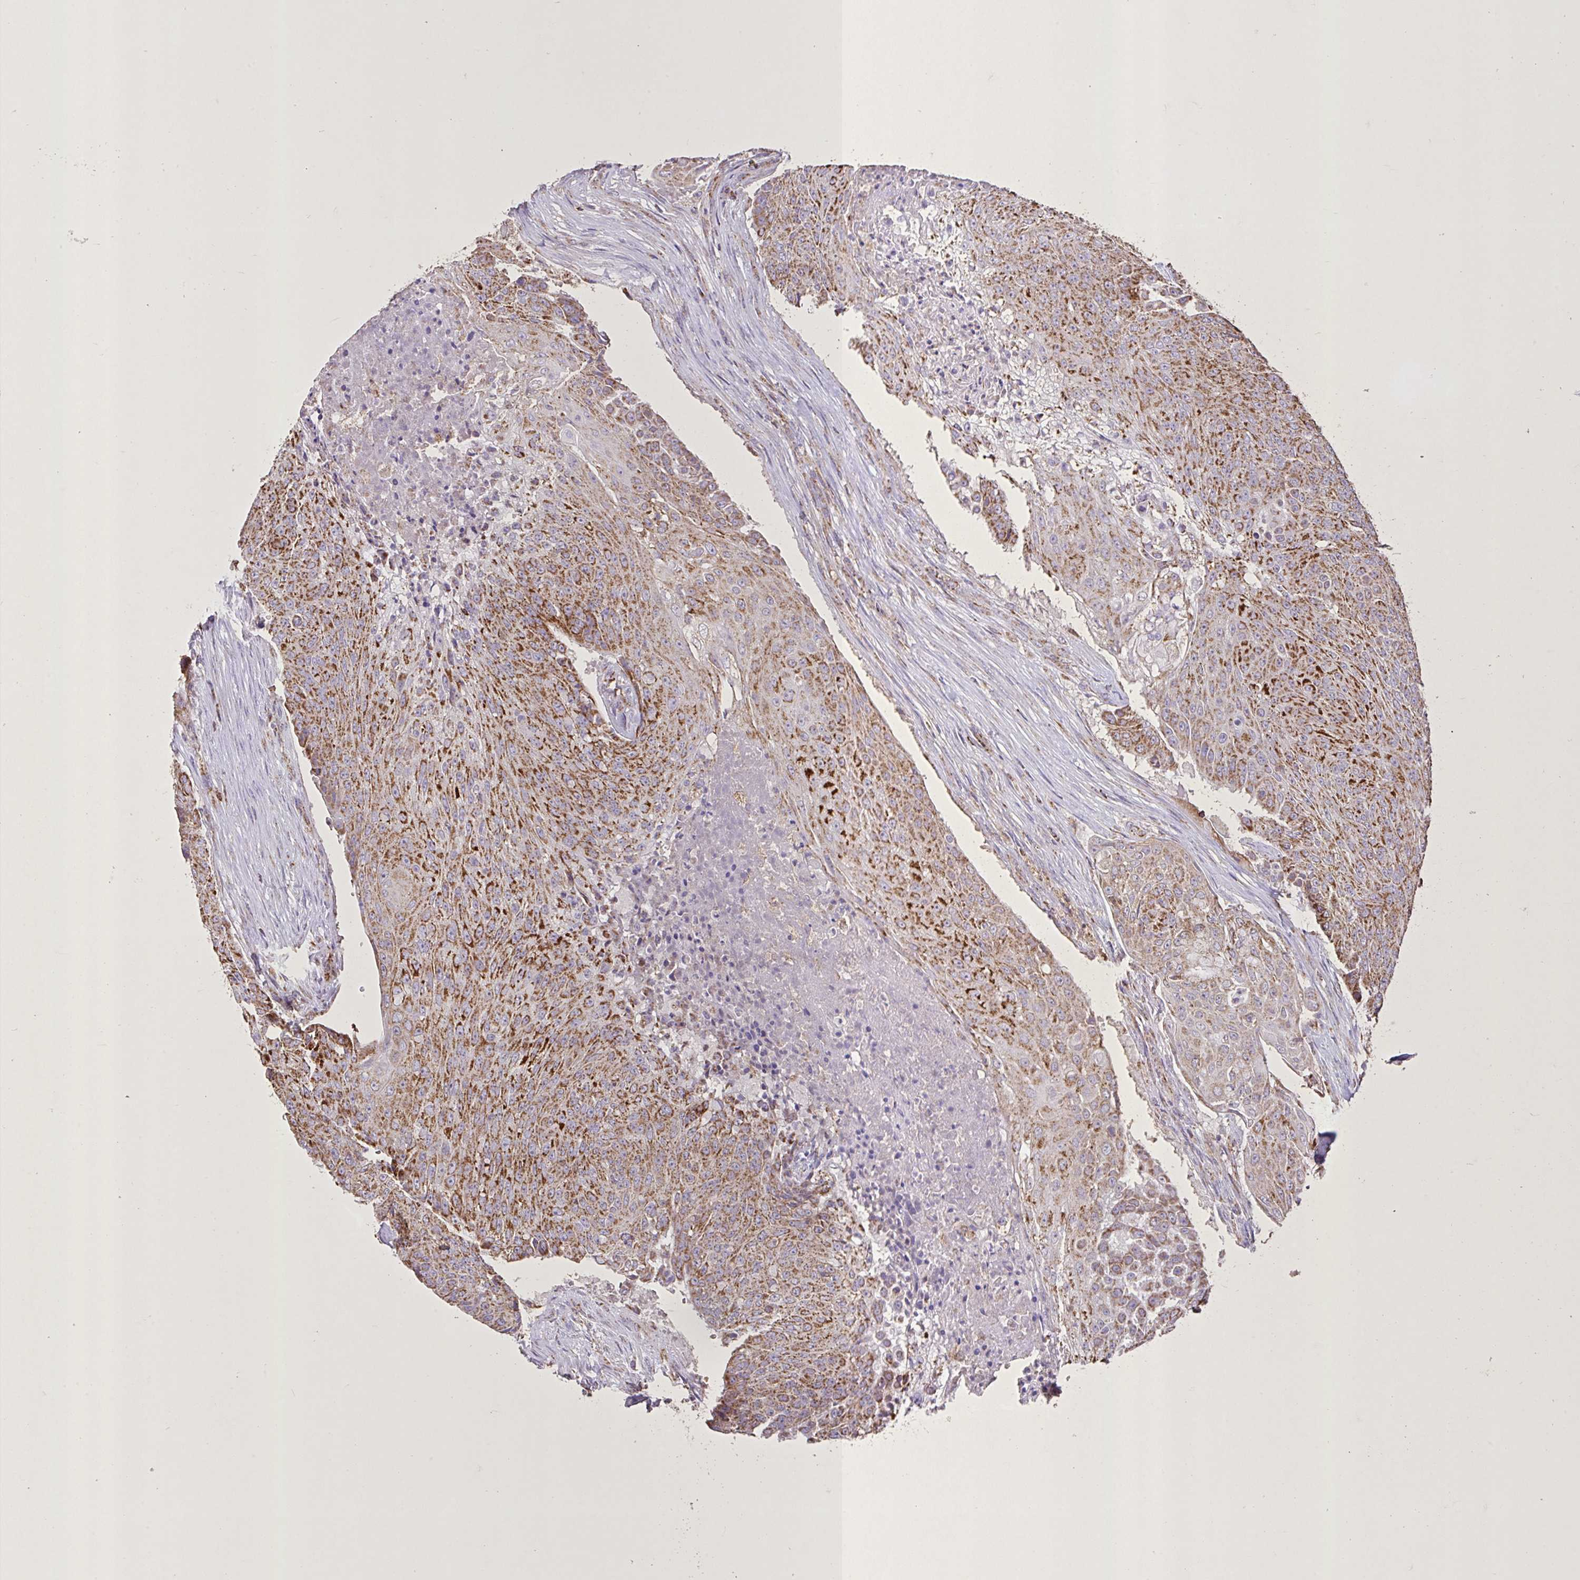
{"staining": {"intensity": "moderate", "quantity": ">75%", "location": "cytoplasmic/membranous"}, "tissue": "urothelial cancer", "cell_type": "Tumor cells", "image_type": "cancer", "snomed": [{"axis": "morphology", "description": "Urothelial carcinoma, High grade"}, {"axis": "topography", "description": "Urinary bladder"}], "caption": "Immunohistochemical staining of urothelial carcinoma (high-grade) displays moderate cytoplasmic/membranous protein staining in about >75% of tumor cells.", "gene": "AGK", "patient": {"sex": "female", "age": 63}}